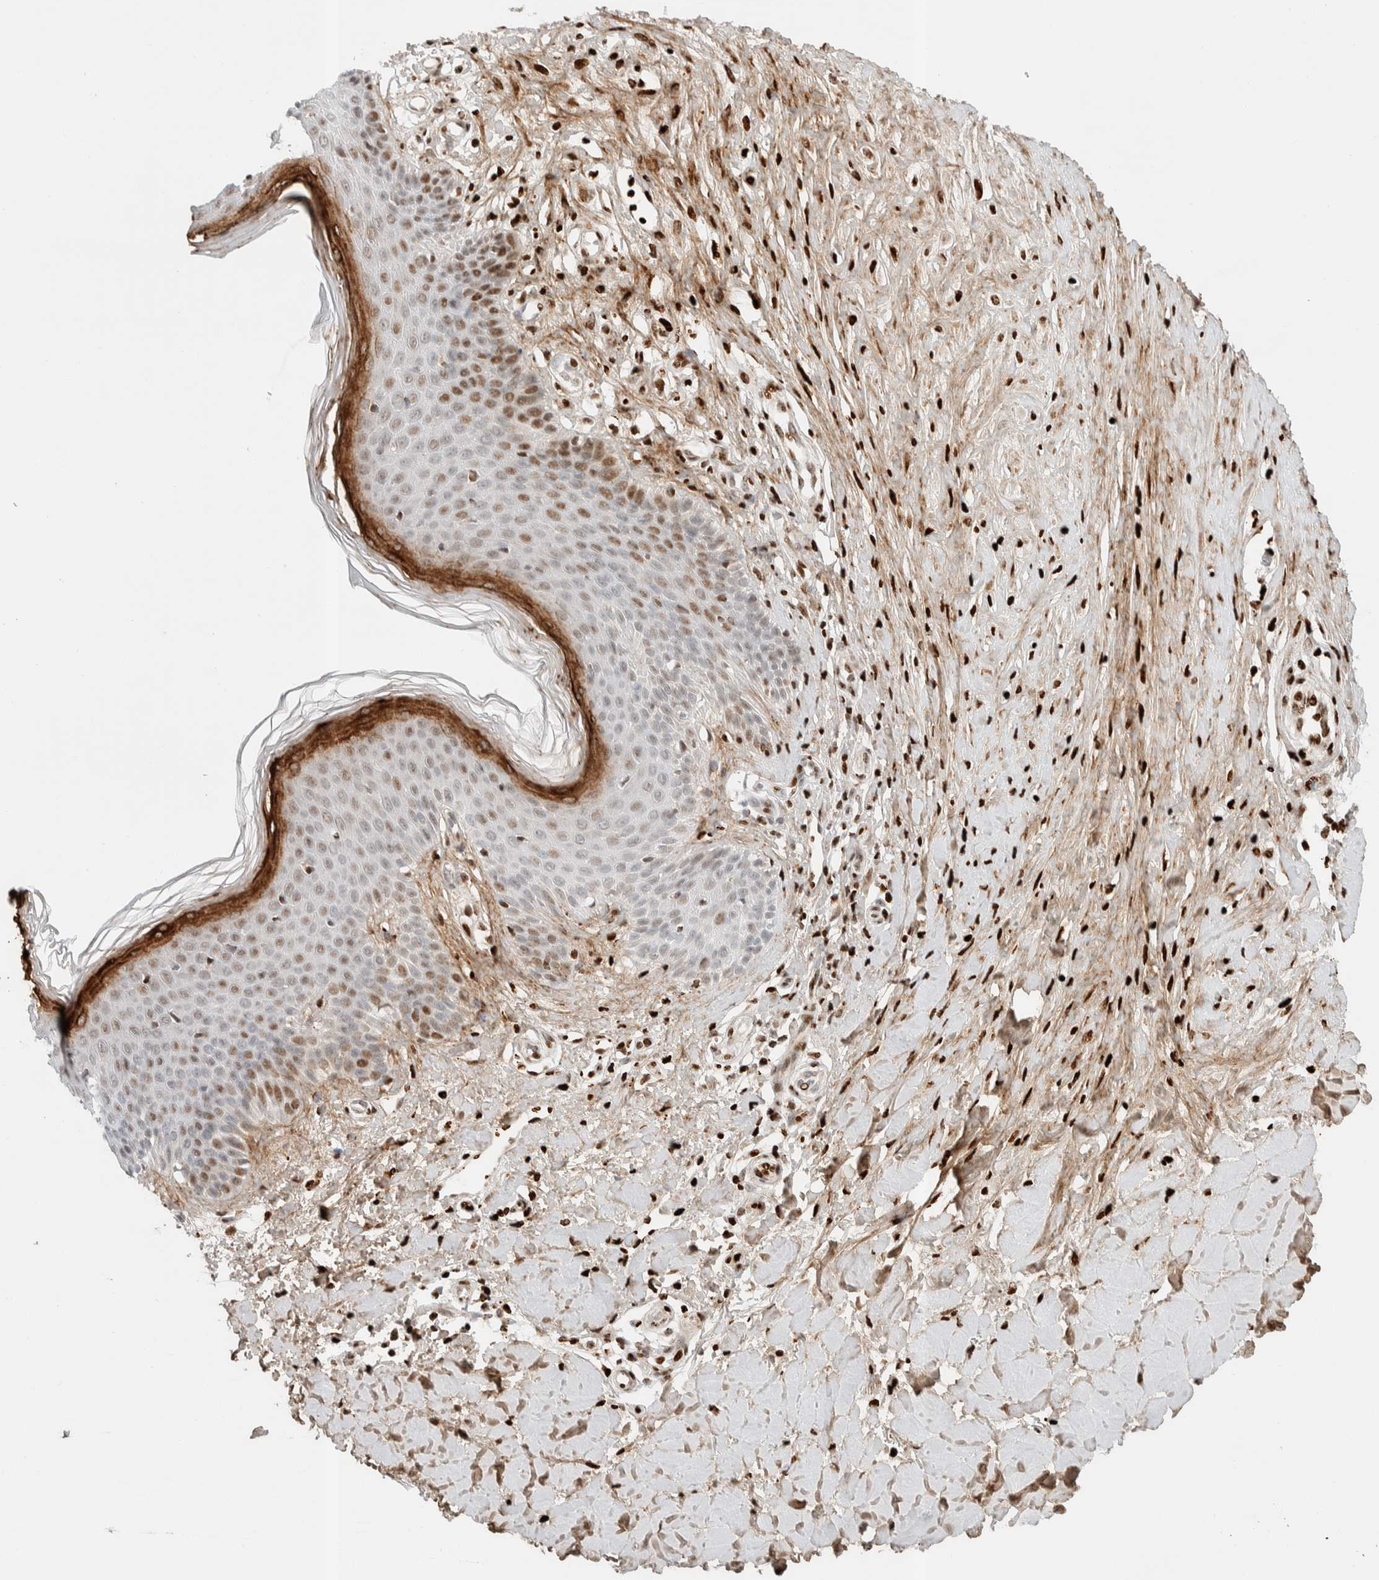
{"staining": {"intensity": "strong", "quantity": ">75%", "location": "nuclear"}, "tissue": "skin", "cell_type": "Fibroblasts", "image_type": "normal", "snomed": [{"axis": "morphology", "description": "Normal tissue, NOS"}, {"axis": "topography", "description": "Skin"}], "caption": "Protein staining reveals strong nuclear expression in about >75% of fibroblasts in benign skin. The staining was performed using DAB, with brown indicating positive protein expression. Nuclei are stained blue with hematoxylin.", "gene": "TSPAN32", "patient": {"sex": "male", "age": 41}}